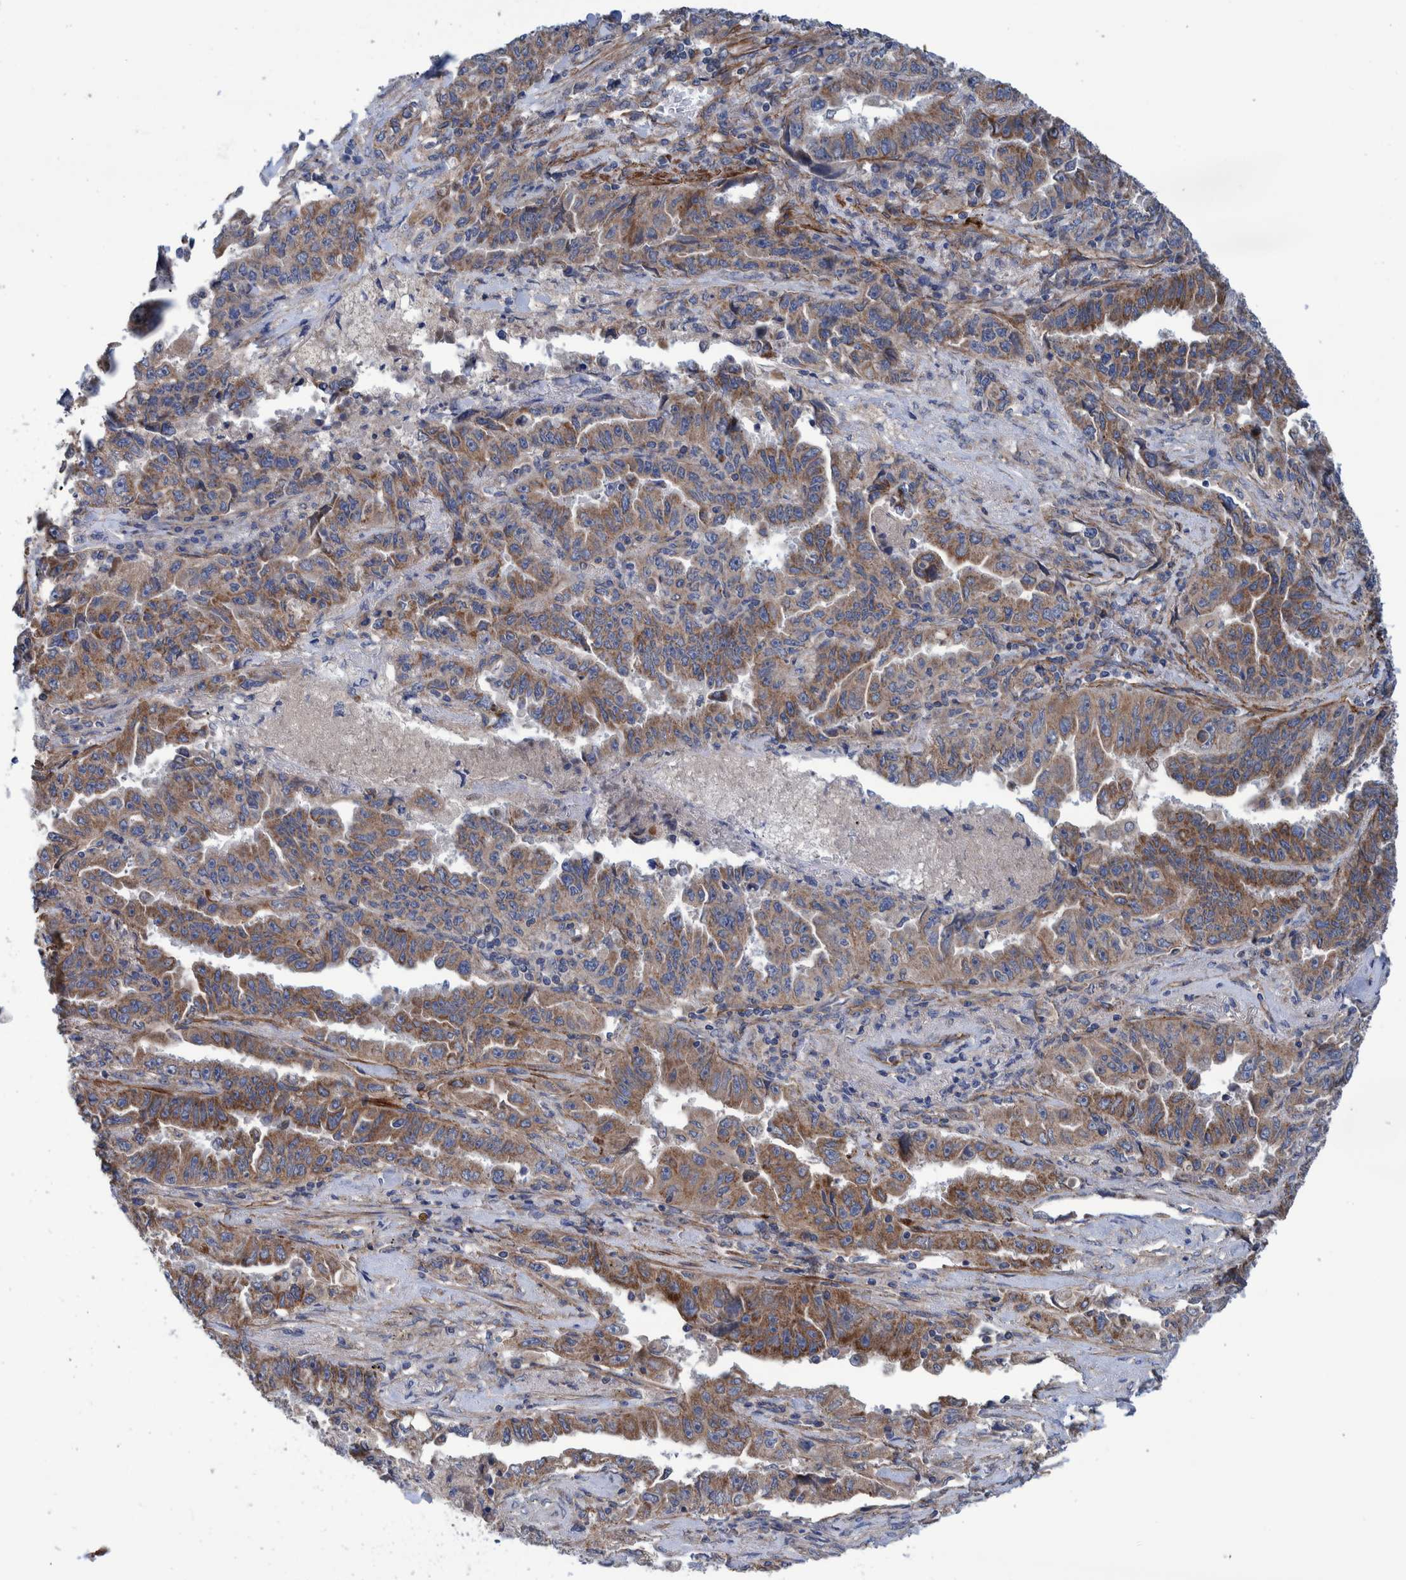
{"staining": {"intensity": "strong", "quantity": ">75%", "location": "cytoplasmic/membranous"}, "tissue": "lung cancer", "cell_type": "Tumor cells", "image_type": "cancer", "snomed": [{"axis": "morphology", "description": "Adenocarcinoma, NOS"}, {"axis": "topography", "description": "Lung"}], "caption": "Immunohistochemistry staining of lung adenocarcinoma, which exhibits high levels of strong cytoplasmic/membranous positivity in about >75% of tumor cells indicating strong cytoplasmic/membranous protein expression. The staining was performed using DAB (brown) for protein detection and nuclei were counterstained in hematoxylin (blue).", "gene": "SLC25A10", "patient": {"sex": "female", "age": 51}}